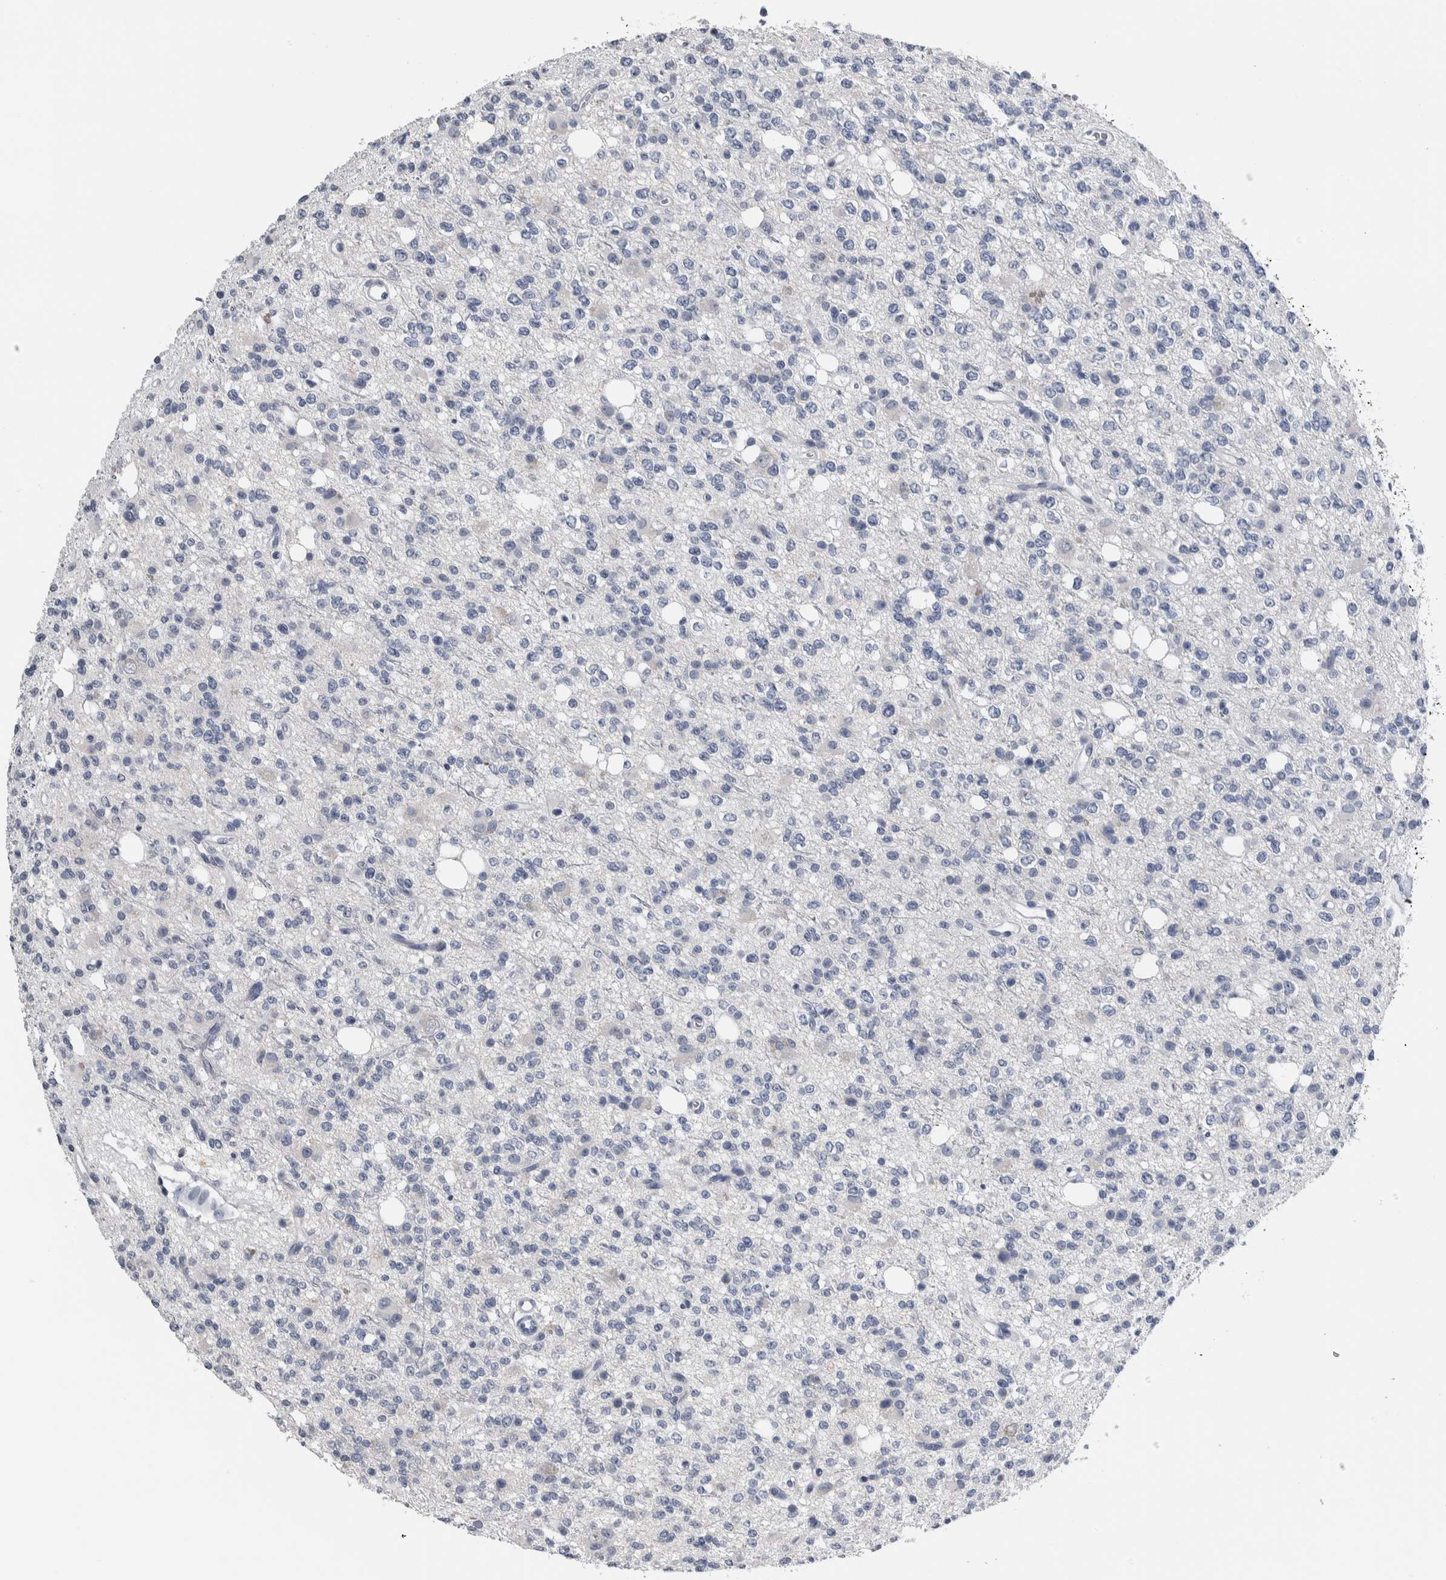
{"staining": {"intensity": "negative", "quantity": "none", "location": "none"}, "tissue": "glioma", "cell_type": "Tumor cells", "image_type": "cancer", "snomed": [{"axis": "morphology", "description": "Glioma, malignant, High grade"}, {"axis": "topography", "description": "Brain"}], "caption": "Protein analysis of high-grade glioma (malignant) shows no significant staining in tumor cells.", "gene": "CDH17", "patient": {"sex": "female", "age": 62}}